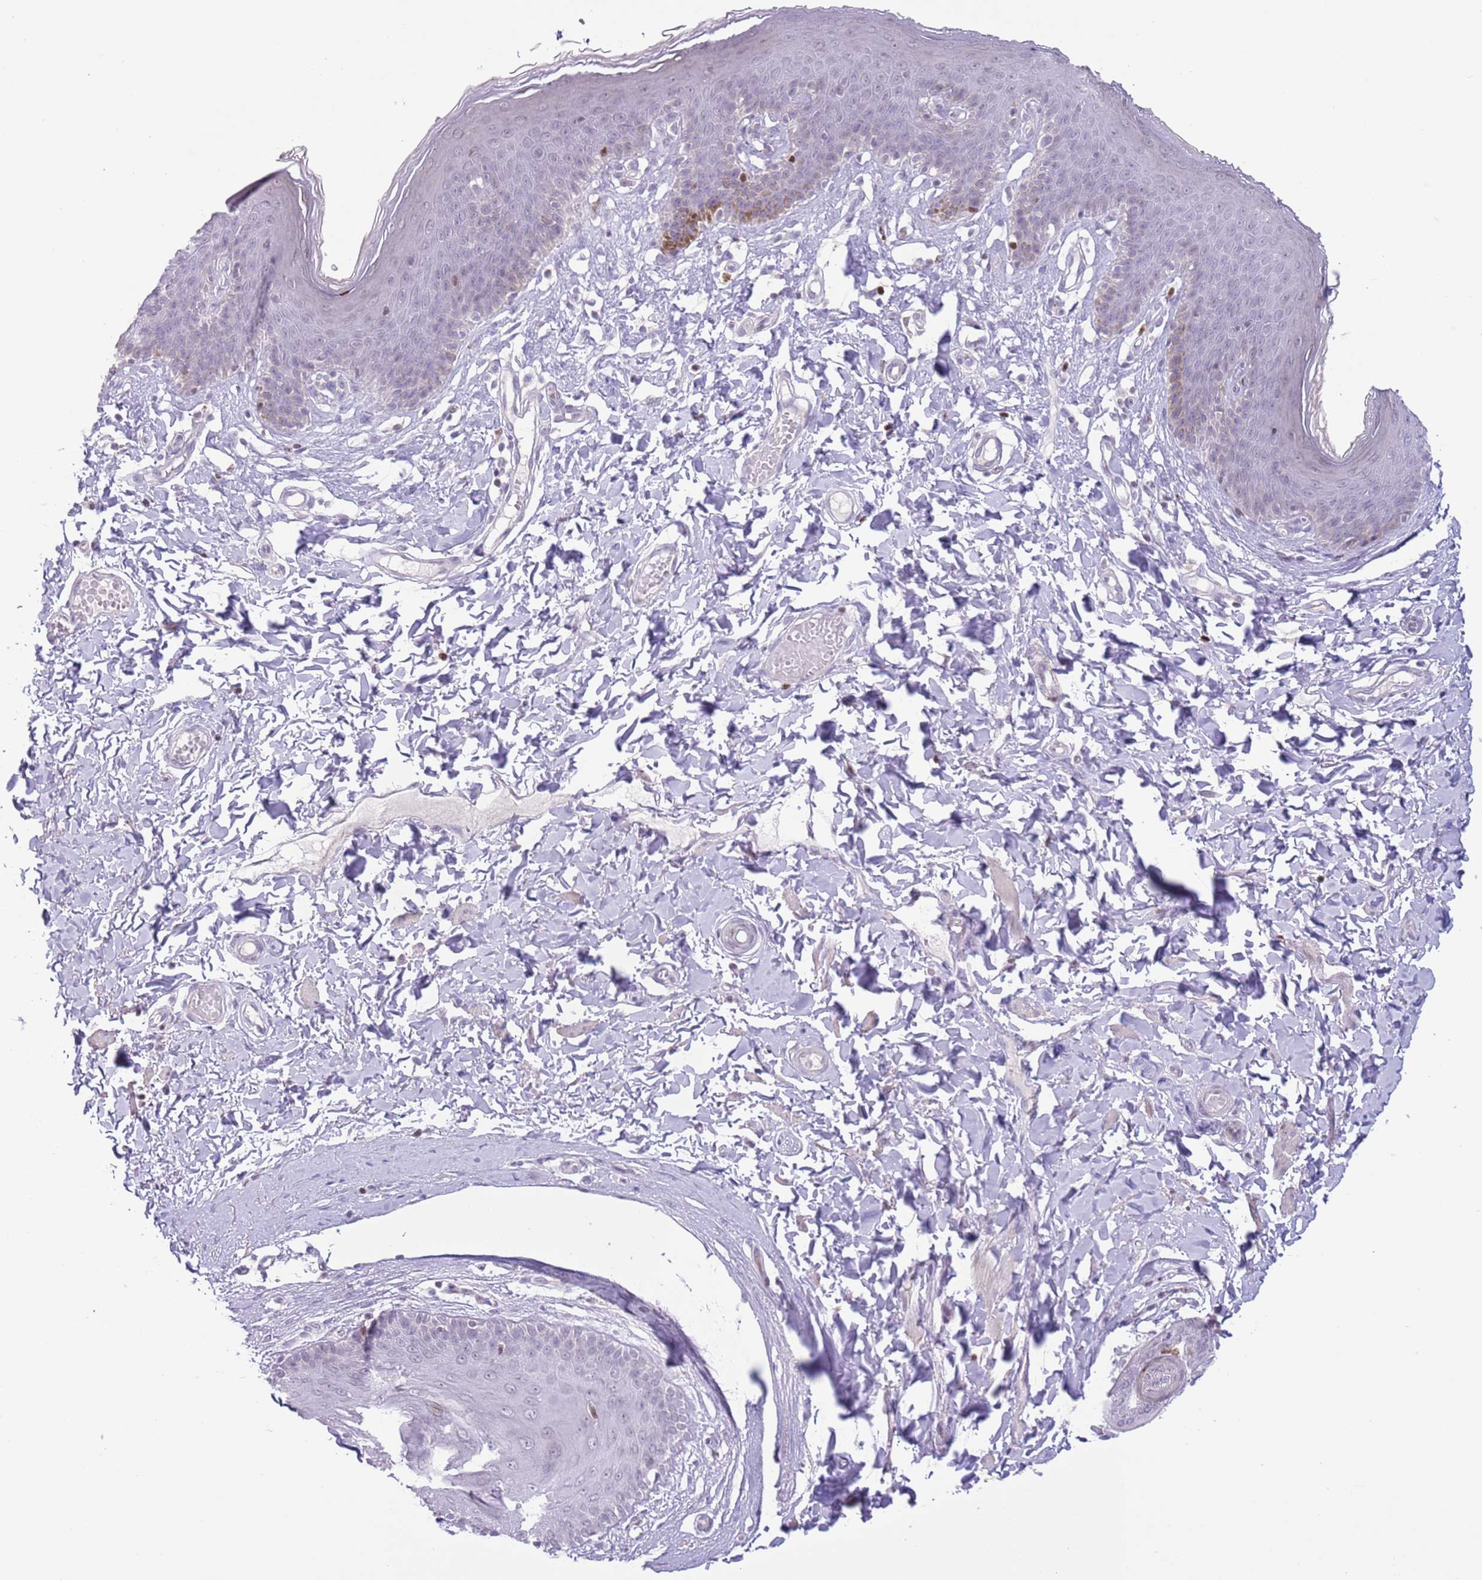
{"staining": {"intensity": "moderate", "quantity": "<25%", "location": "nuclear"}, "tissue": "skin", "cell_type": "Epidermal cells", "image_type": "normal", "snomed": [{"axis": "morphology", "description": "Normal tissue, NOS"}, {"axis": "topography", "description": "Vulva"}], "caption": "The histopathology image demonstrates staining of normal skin, revealing moderate nuclear protein expression (brown color) within epidermal cells.", "gene": "MFSD10", "patient": {"sex": "female", "age": 66}}